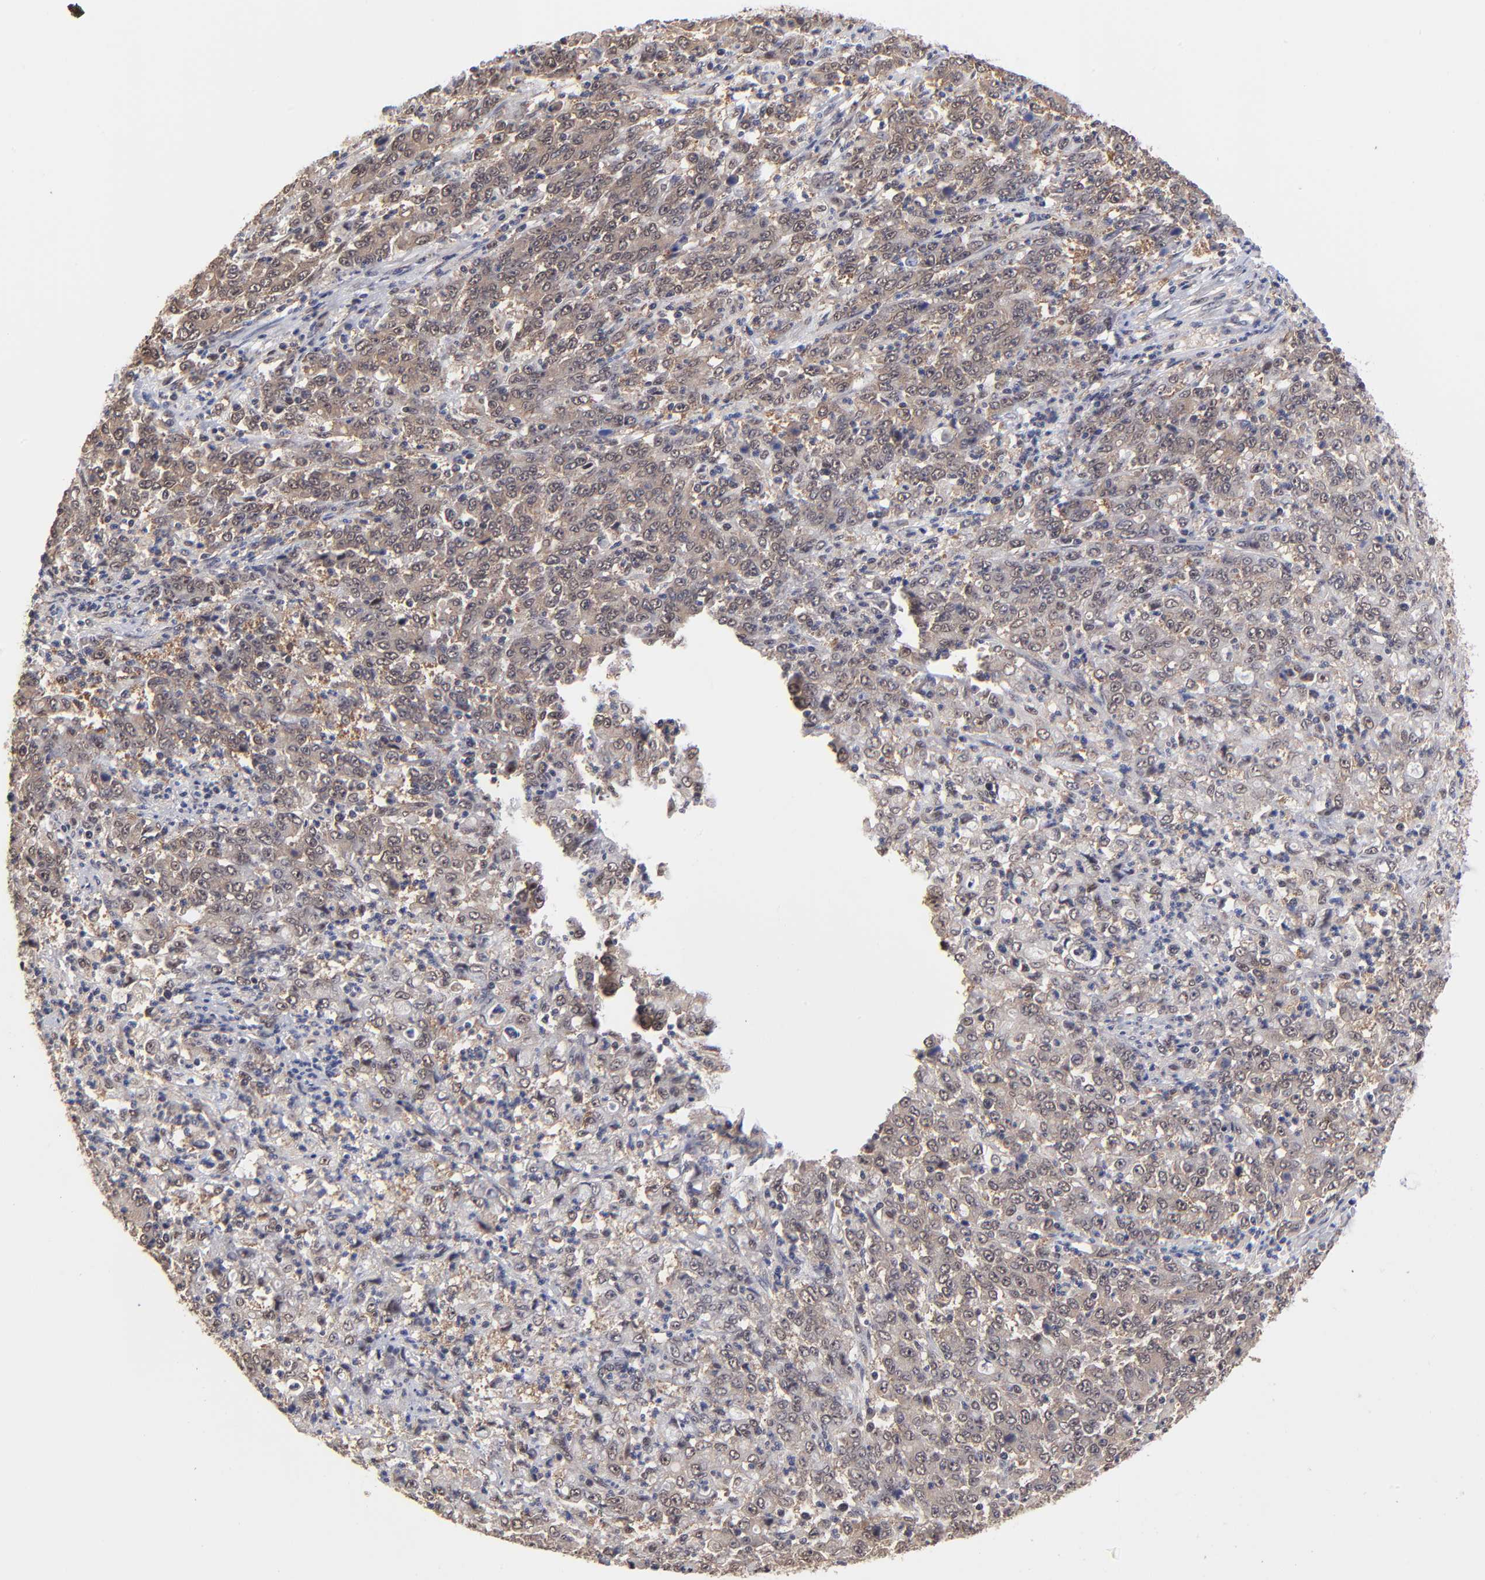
{"staining": {"intensity": "weak", "quantity": "25%-75%", "location": "cytoplasmic/membranous,nuclear"}, "tissue": "stomach cancer", "cell_type": "Tumor cells", "image_type": "cancer", "snomed": [{"axis": "morphology", "description": "Adenocarcinoma, NOS"}, {"axis": "topography", "description": "Stomach, lower"}], "caption": "High-magnification brightfield microscopy of adenocarcinoma (stomach) stained with DAB (brown) and counterstained with hematoxylin (blue). tumor cells exhibit weak cytoplasmic/membranous and nuclear positivity is present in approximately25%-75% of cells.", "gene": "PSMC4", "patient": {"sex": "female", "age": 71}}